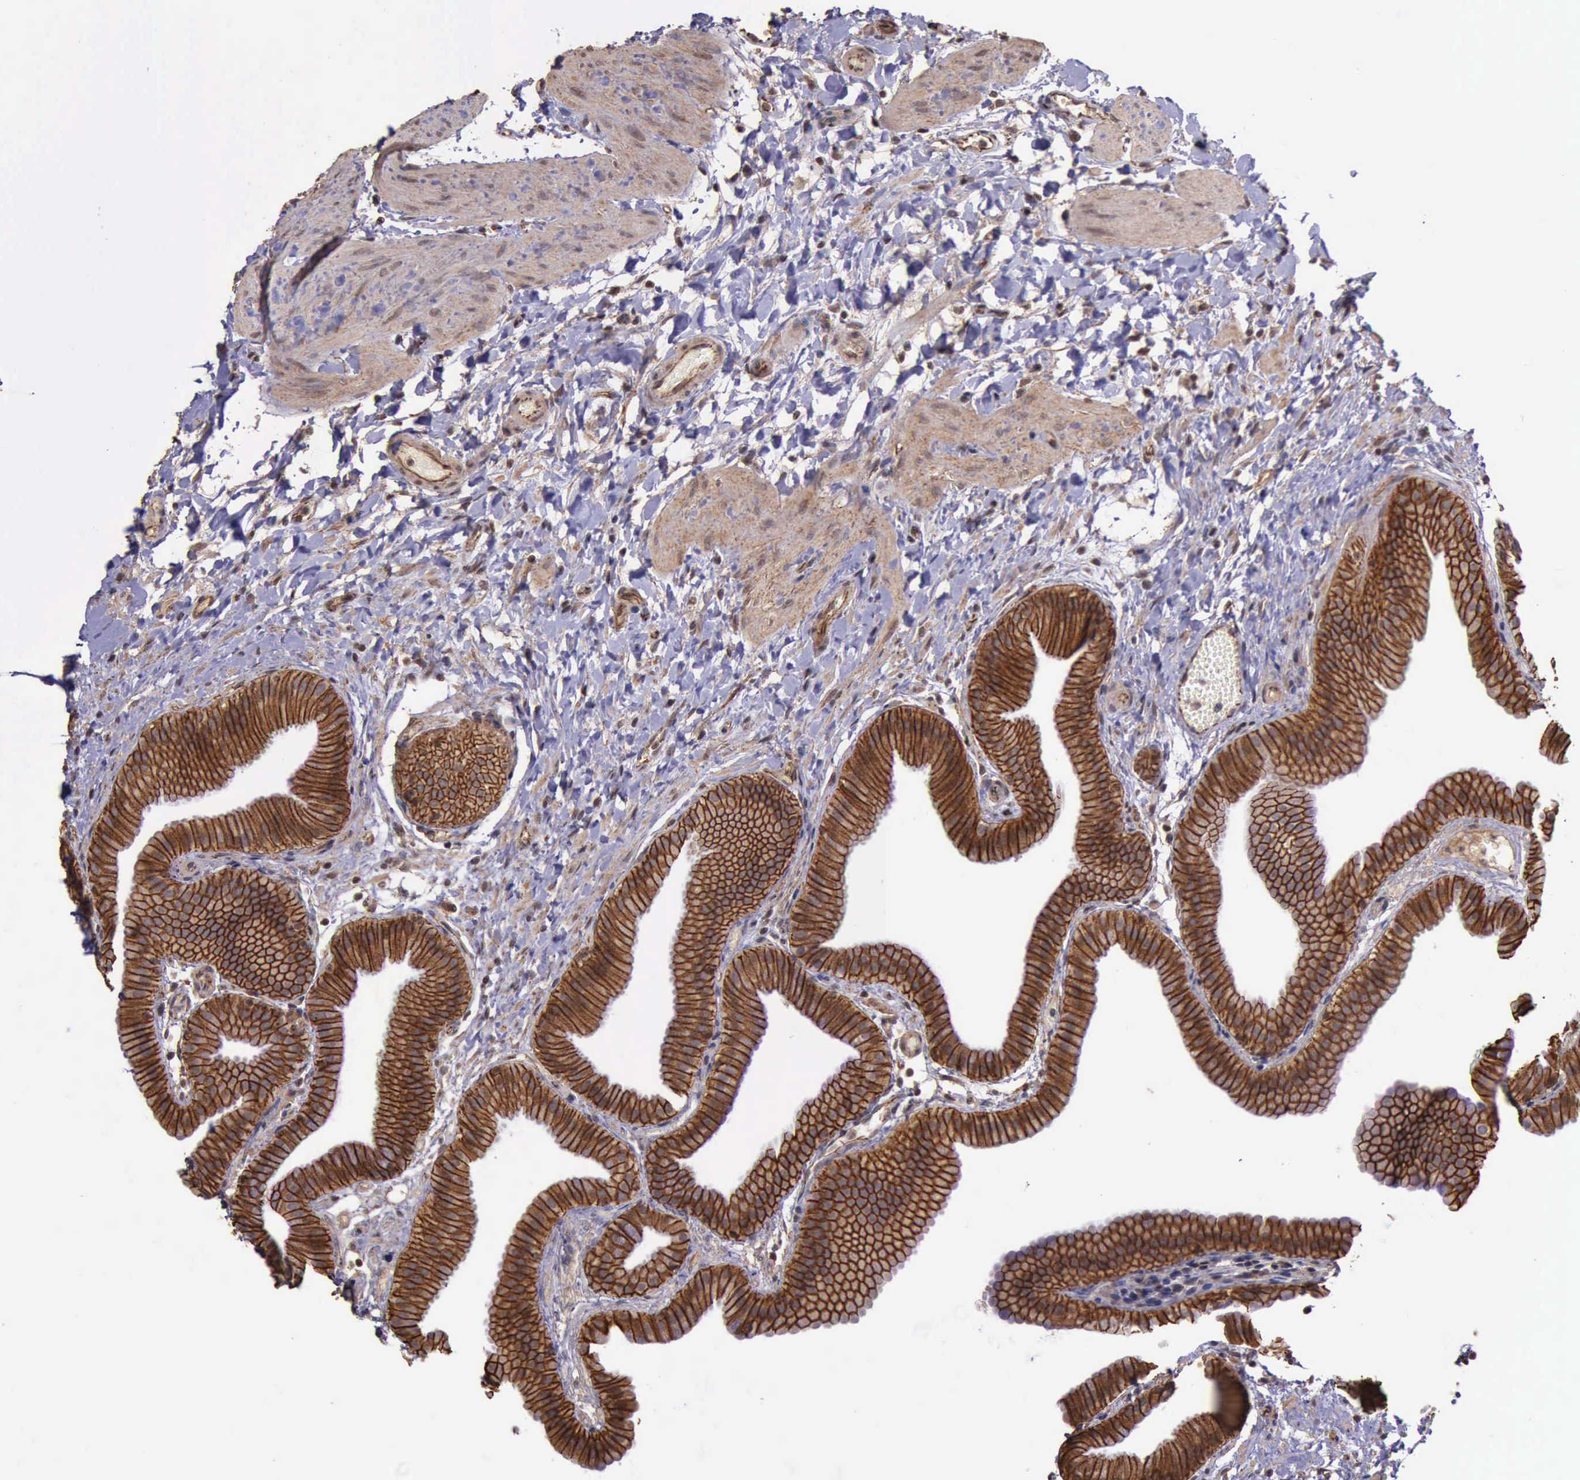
{"staining": {"intensity": "strong", "quantity": ">75%", "location": "cytoplasmic/membranous"}, "tissue": "gallbladder", "cell_type": "Glandular cells", "image_type": "normal", "snomed": [{"axis": "morphology", "description": "Normal tissue, NOS"}, {"axis": "topography", "description": "Gallbladder"}], "caption": "This is an image of immunohistochemistry staining of normal gallbladder, which shows strong staining in the cytoplasmic/membranous of glandular cells.", "gene": "CTNNB1", "patient": {"sex": "female", "age": 63}}